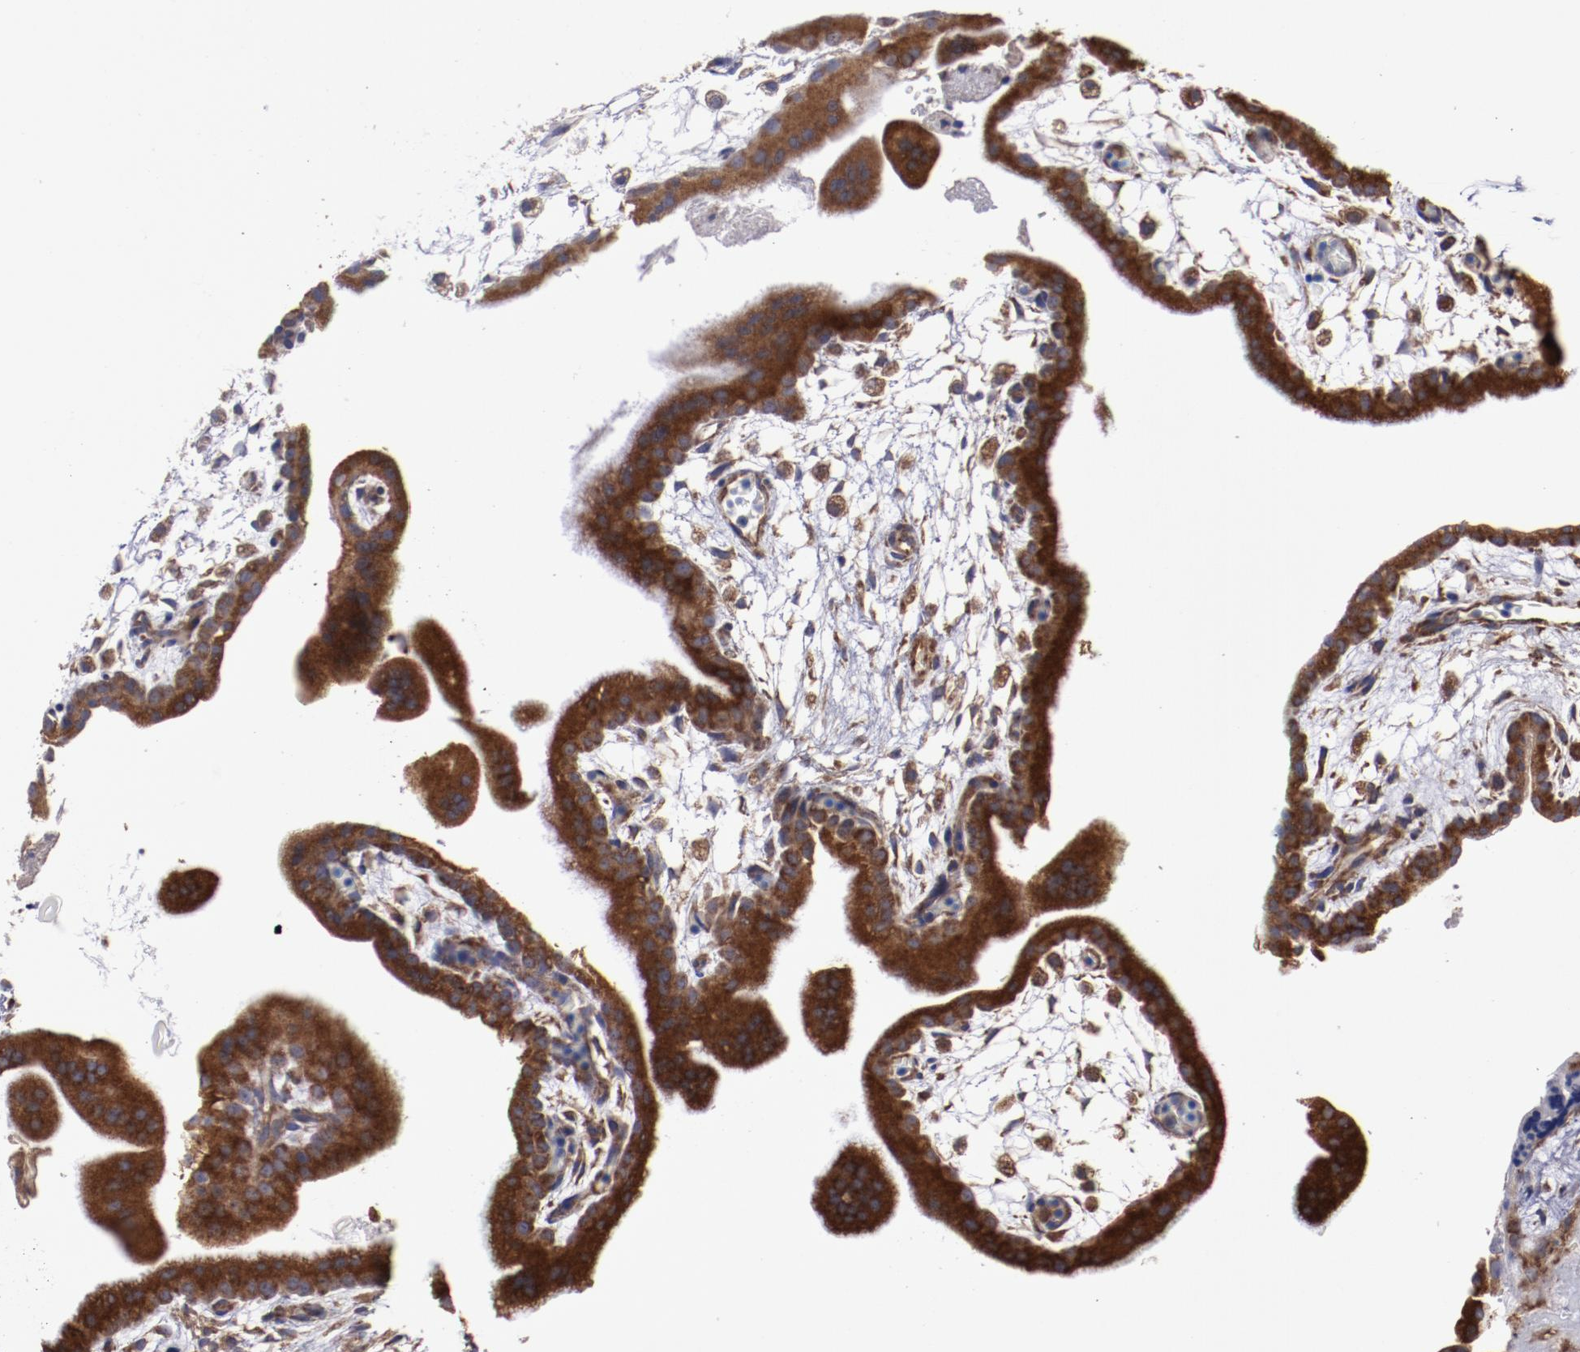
{"staining": {"intensity": "negative", "quantity": "none", "location": "none"}, "tissue": "placenta", "cell_type": "Decidual cells", "image_type": "normal", "snomed": [{"axis": "morphology", "description": "Normal tissue, NOS"}, {"axis": "topography", "description": "Placenta"}], "caption": "This is an immunohistochemistry (IHC) photomicrograph of unremarkable placenta. There is no staining in decidual cells.", "gene": "RPS4X", "patient": {"sex": "female", "age": 35}}